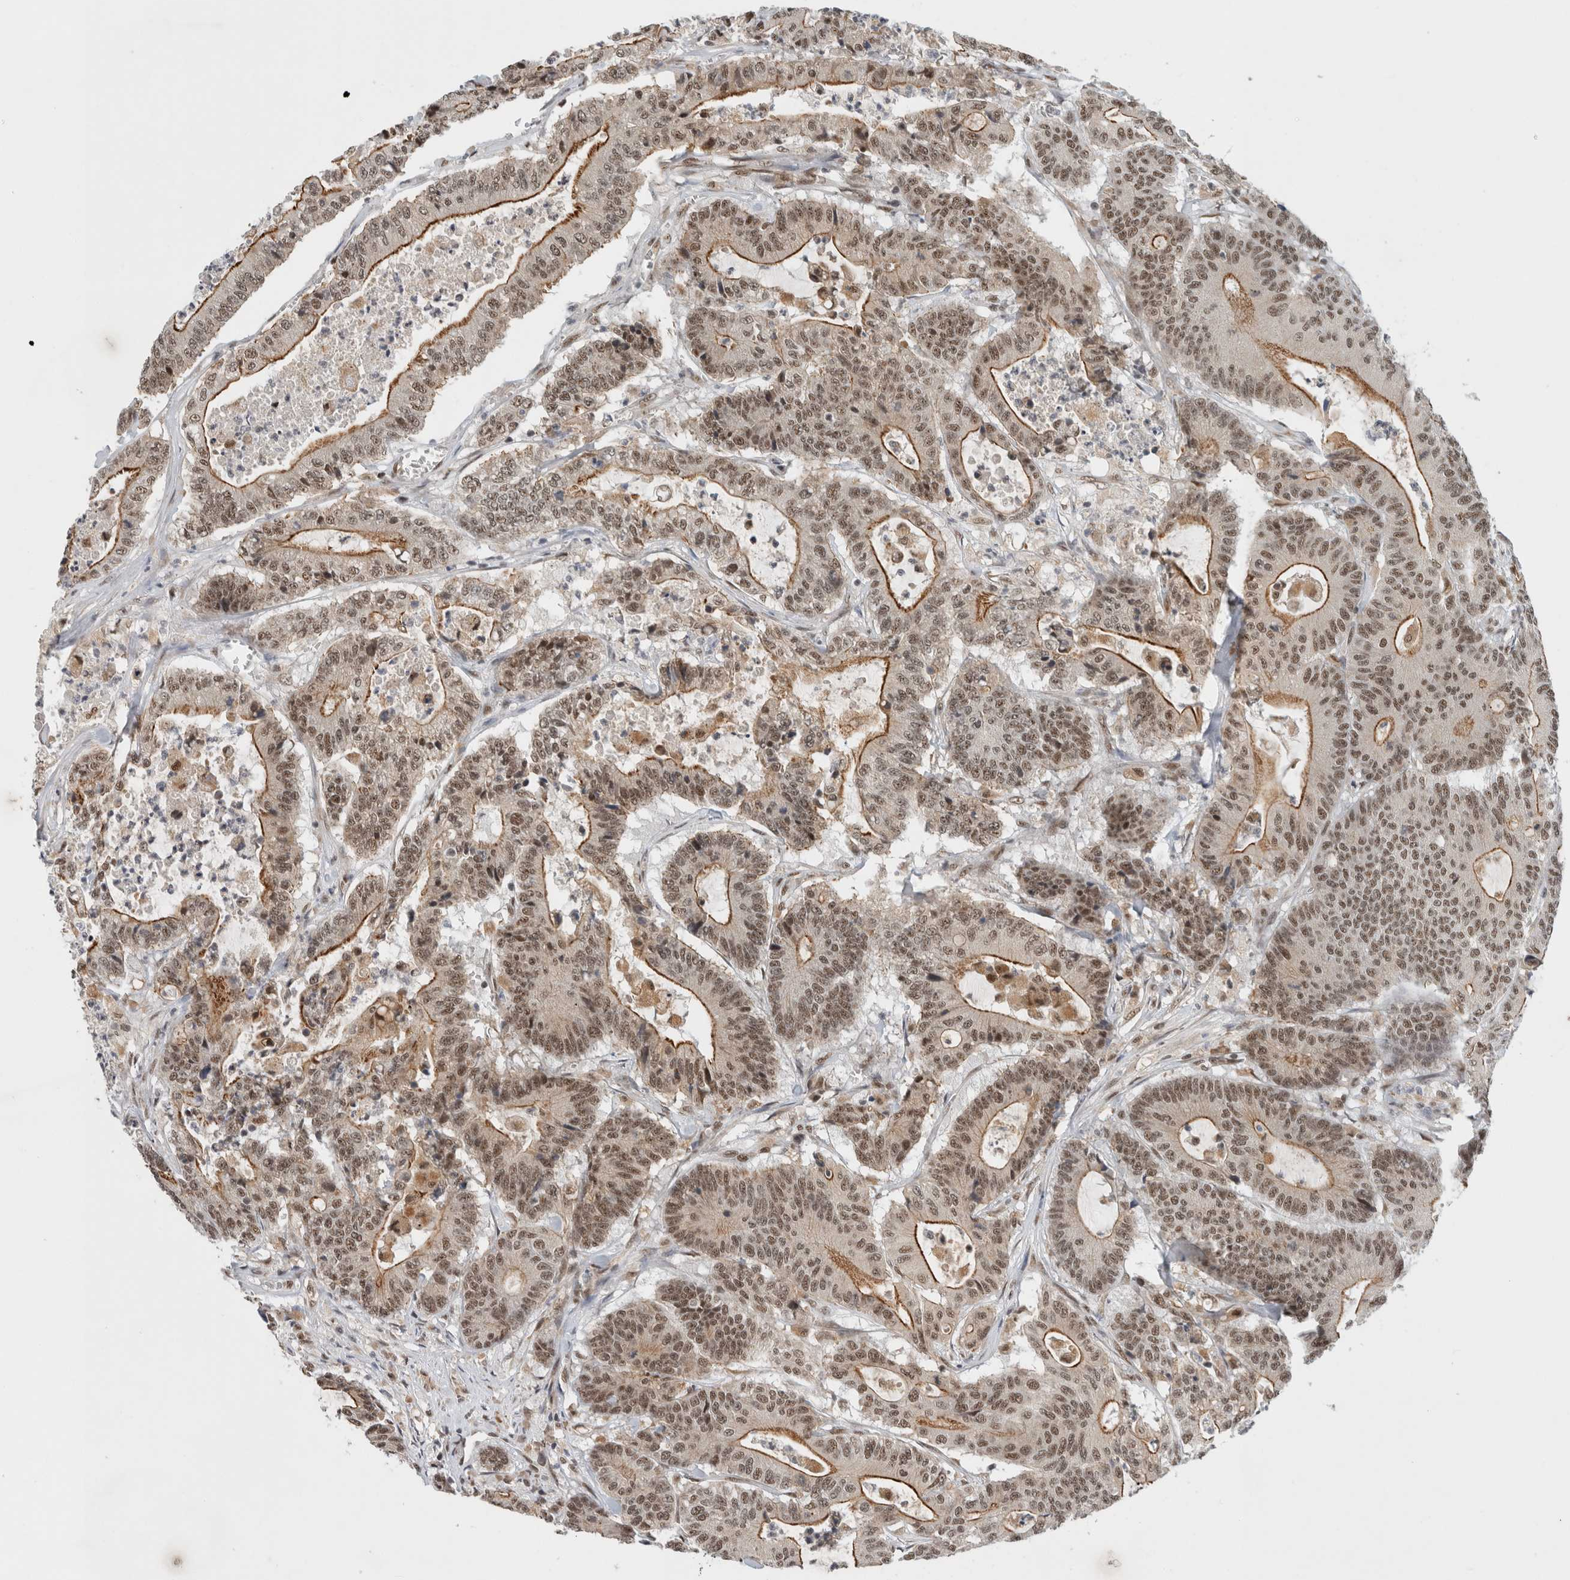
{"staining": {"intensity": "moderate", "quantity": ">75%", "location": "cytoplasmic/membranous,nuclear"}, "tissue": "colorectal cancer", "cell_type": "Tumor cells", "image_type": "cancer", "snomed": [{"axis": "morphology", "description": "Adenocarcinoma, NOS"}, {"axis": "topography", "description": "Colon"}], "caption": "Colorectal adenocarcinoma tissue displays moderate cytoplasmic/membranous and nuclear staining in approximately >75% of tumor cells, visualized by immunohistochemistry.", "gene": "NCAPG2", "patient": {"sex": "female", "age": 84}}